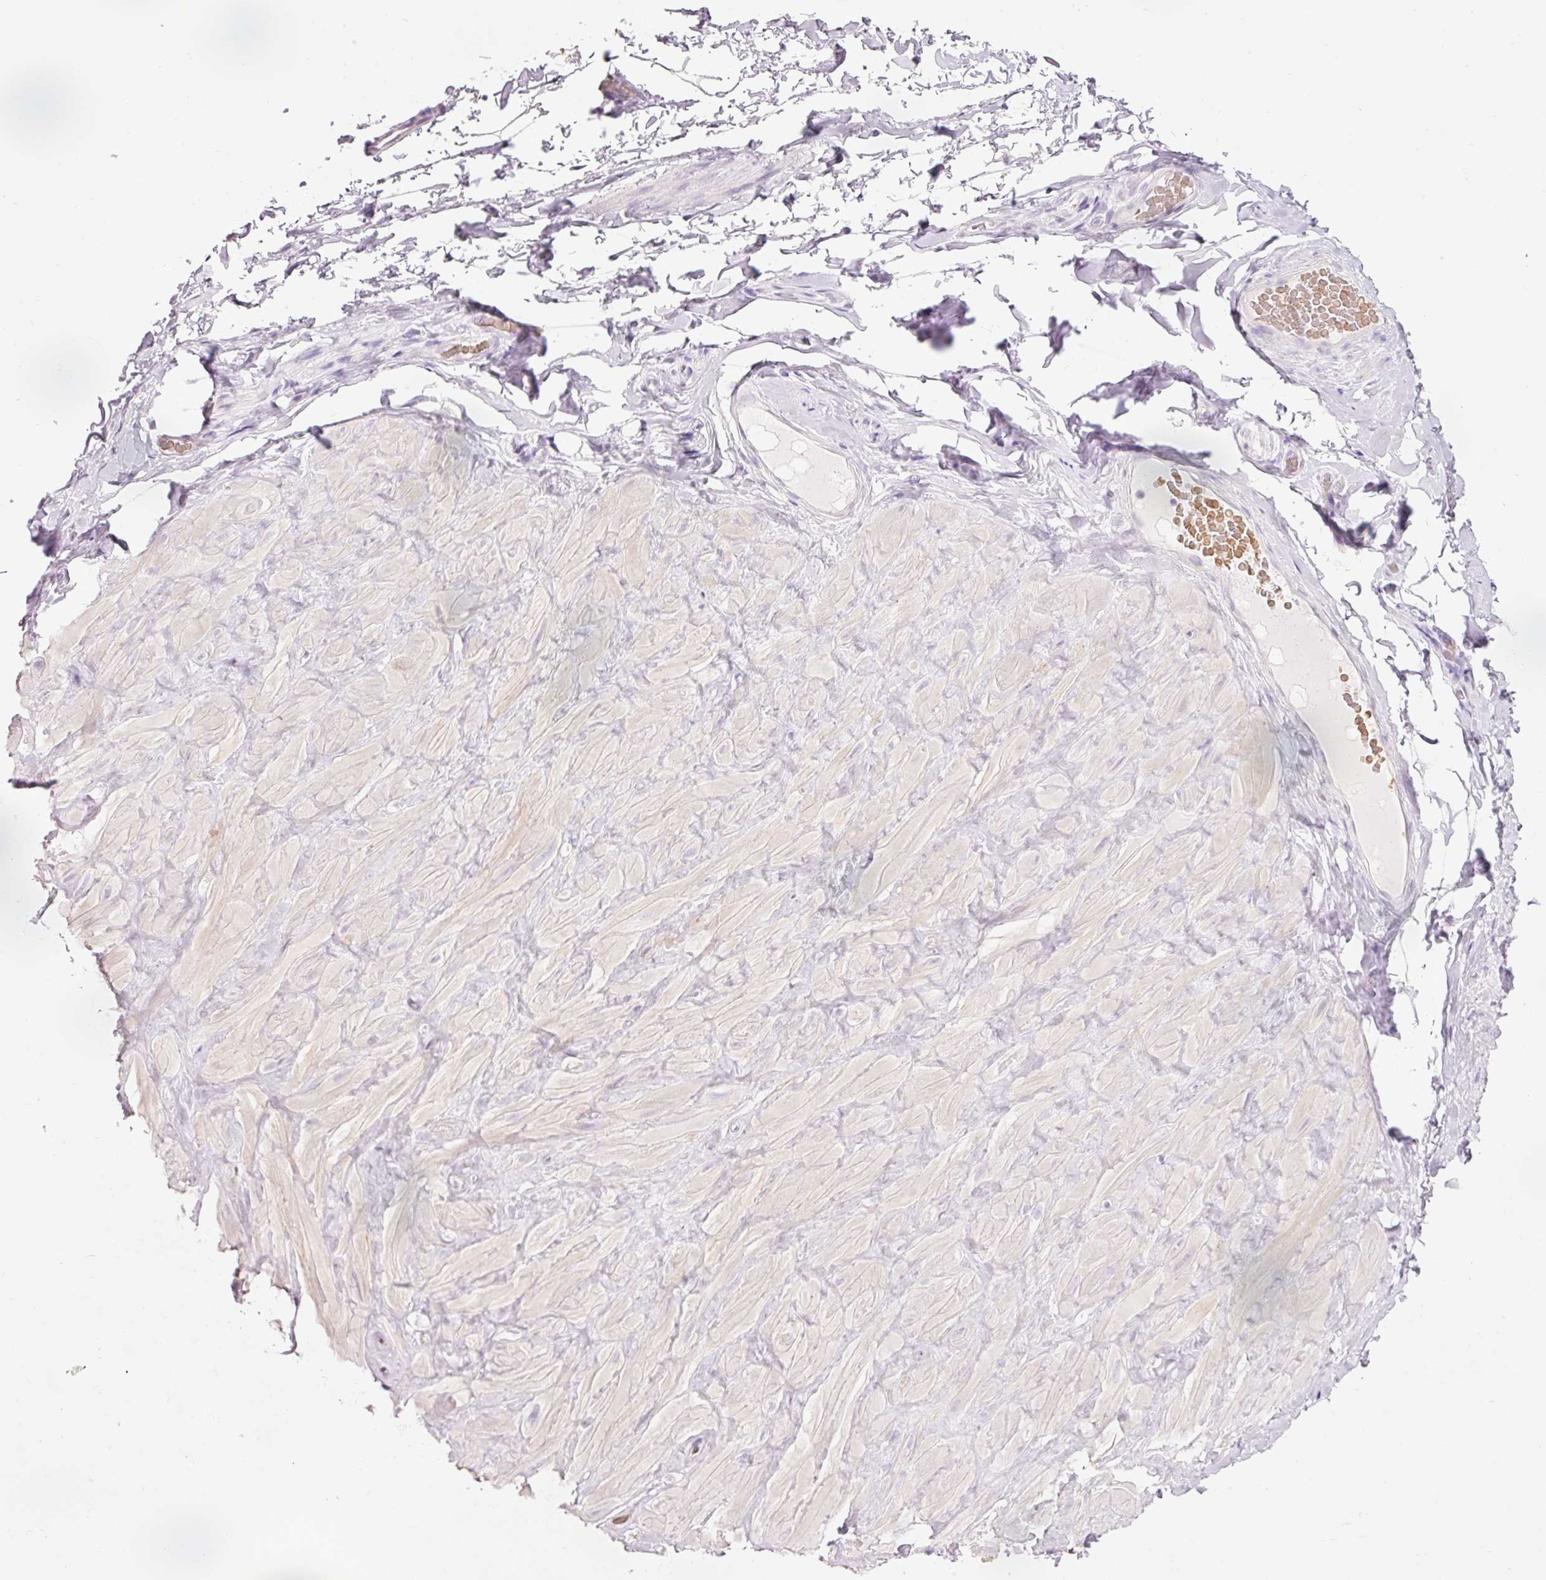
{"staining": {"intensity": "negative", "quantity": "none", "location": "none"}, "tissue": "adipose tissue", "cell_type": "Adipocytes", "image_type": "normal", "snomed": [{"axis": "morphology", "description": "Normal tissue, NOS"}, {"axis": "topography", "description": "Vascular tissue"}, {"axis": "topography", "description": "Peripheral nerve tissue"}], "caption": "This photomicrograph is of benign adipose tissue stained with immunohistochemistry to label a protein in brown with the nuclei are counter-stained blue. There is no positivity in adipocytes. (DAB immunohistochemistry (IHC), high magnification).", "gene": "DHRS11", "patient": {"sex": "male", "age": 41}}